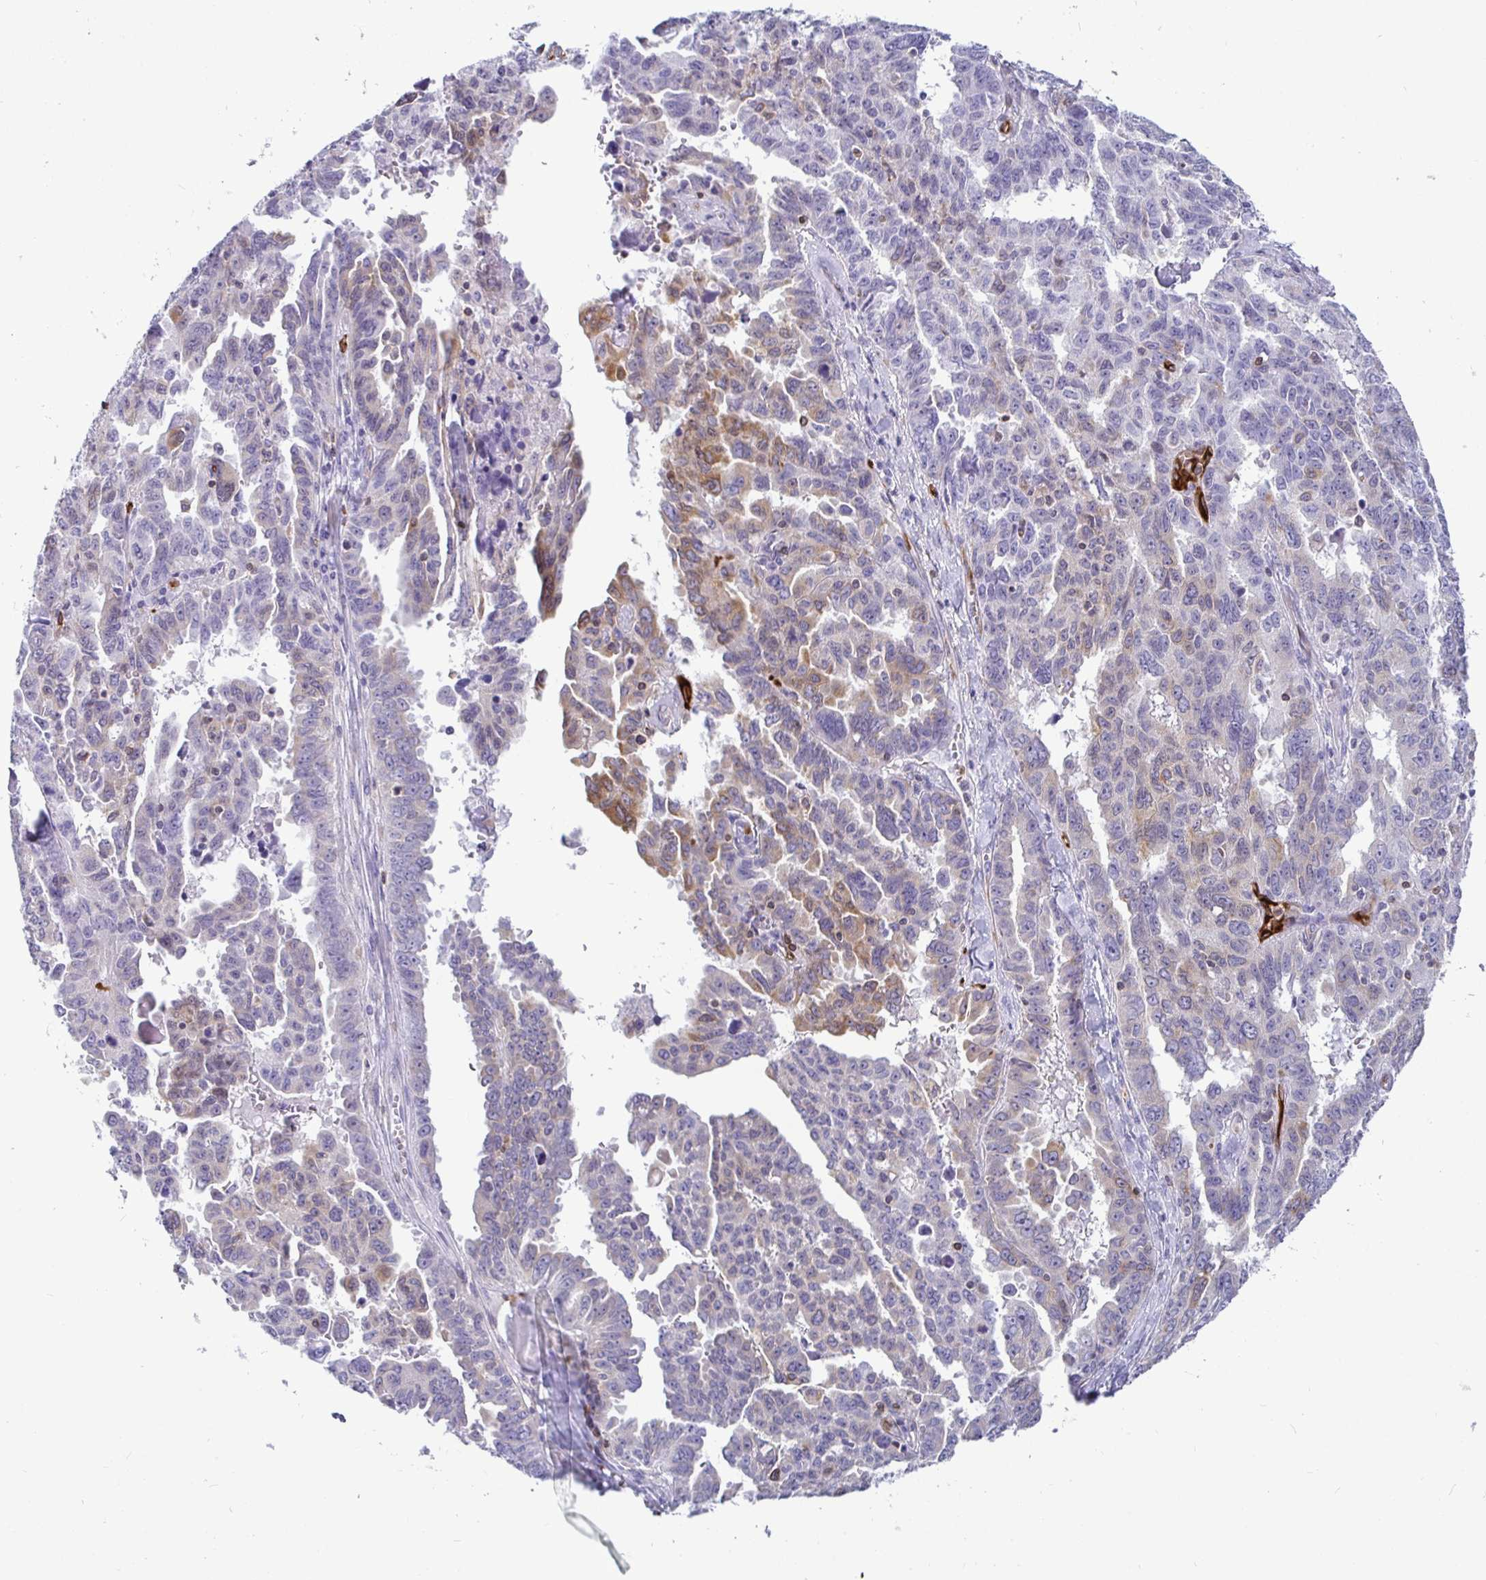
{"staining": {"intensity": "weak", "quantity": "<25%", "location": "cytoplasmic/membranous"}, "tissue": "ovarian cancer", "cell_type": "Tumor cells", "image_type": "cancer", "snomed": [{"axis": "morphology", "description": "Adenocarcinoma, NOS"}, {"axis": "morphology", "description": "Carcinoma, endometroid"}, {"axis": "topography", "description": "Ovary"}], "caption": "DAB immunohistochemical staining of human adenocarcinoma (ovarian) exhibits no significant staining in tumor cells.", "gene": "TP53I11", "patient": {"sex": "female", "age": 72}}